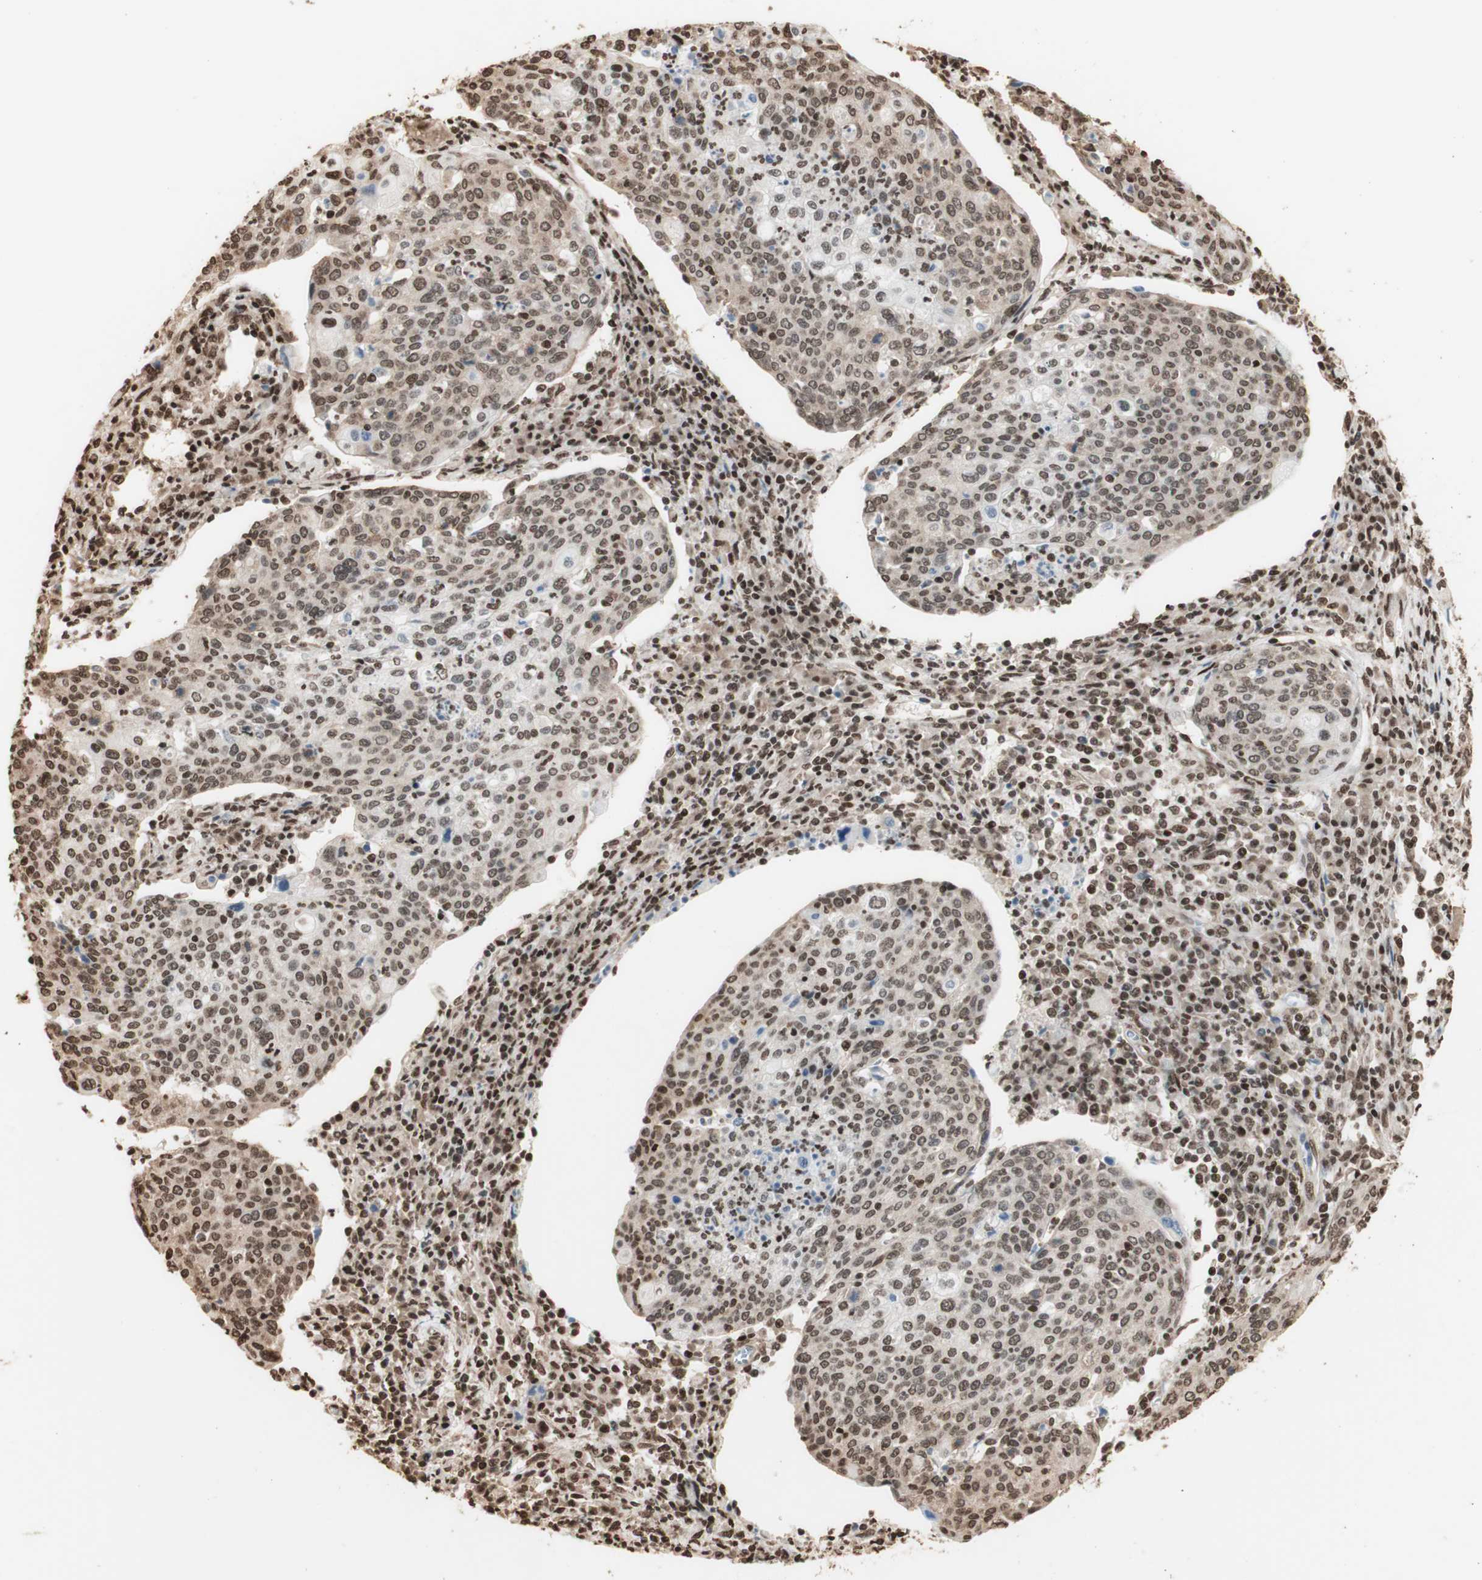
{"staining": {"intensity": "moderate", "quantity": ">75%", "location": "cytoplasmic/membranous,nuclear"}, "tissue": "cervical cancer", "cell_type": "Tumor cells", "image_type": "cancer", "snomed": [{"axis": "morphology", "description": "Squamous cell carcinoma, NOS"}, {"axis": "topography", "description": "Cervix"}], "caption": "This is a histology image of immunohistochemistry (IHC) staining of cervical cancer (squamous cell carcinoma), which shows moderate expression in the cytoplasmic/membranous and nuclear of tumor cells.", "gene": "HNRNPA2B1", "patient": {"sex": "female", "age": 40}}